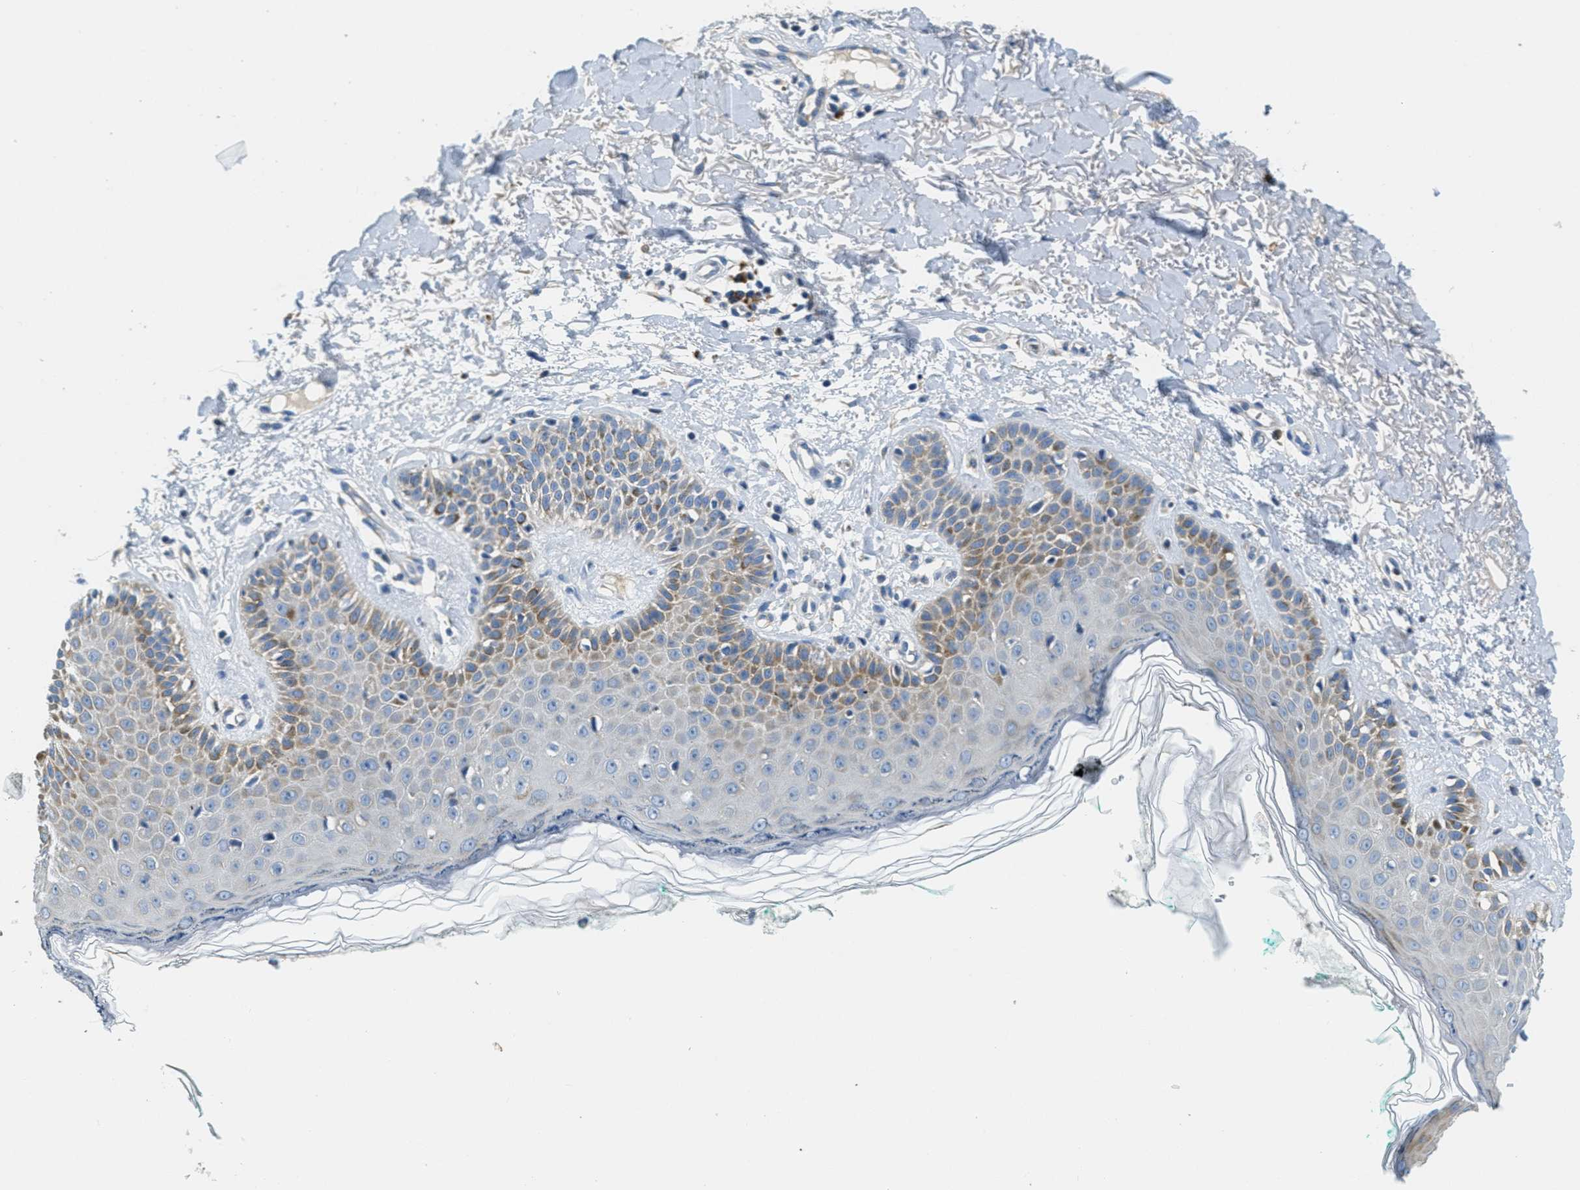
{"staining": {"intensity": "moderate", "quantity": "<25%", "location": "cytoplasmic/membranous"}, "tissue": "skin cancer", "cell_type": "Tumor cells", "image_type": "cancer", "snomed": [{"axis": "morphology", "description": "Normal tissue, NOS"}, {"axis": "morphology", "description": "Basal cell carcinoma"}, {"axis": "topography", "description": "Skin"}], "caption": "Immunohistochemical staining of human skin cancer (basal cell carcinoma) shows low levels of moderate cytoplasmic/membranous staining in approximately <25% of tumor cells.", "gene": "CA4", "patient": {"sex": "male", "age": 79}}